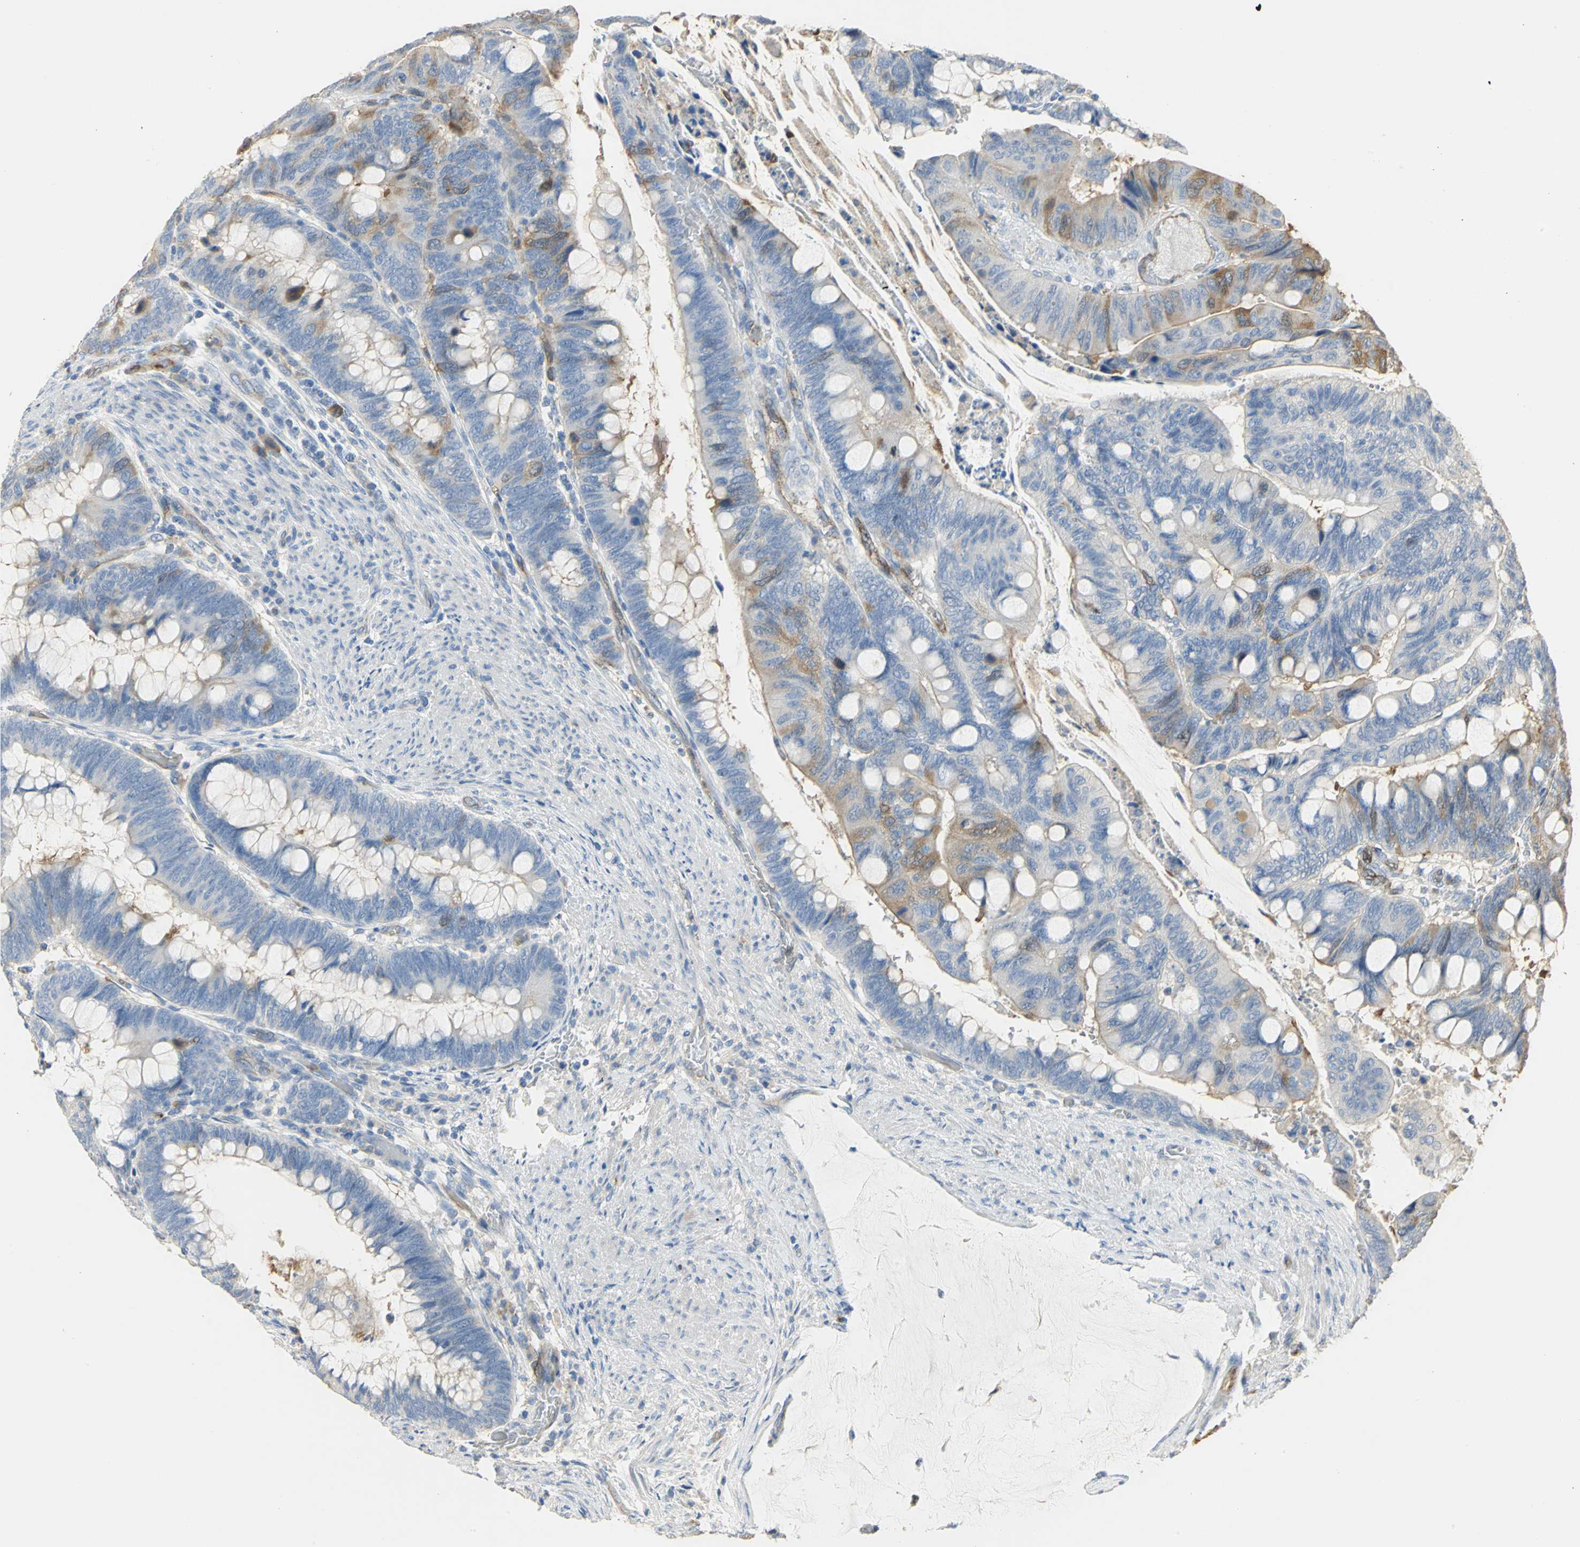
{"staining": {"intensity": "strong", "quantity": "<25%", "location": "cytoplasmic/membranous"}, "tissue": "colorectal cancer", "cell_type": "Tumor cells", "image_type": "cancer", "snomed": [{"axis": "morphology", "description": "Normal tissue, NOS"}, {"axis": "morphology", "description": "Adenocarcinoma, NOS"}, {"axis": "topography", "description": "Rectum"}], "caption": "High-magnification brightfield microscopy of colorectal adenocarcinoma stained with DAB (brown) and counterstained with hematoxylin (blue). tumor cells exhibit strong cytoplasmic/membranous staining is present in approximately<25% of cells. The protein of interest is shown in brown color, while the nuclei are stained blue.", "gene": "DLGAP5", "patient": {"sex": "male", "age": 92}}